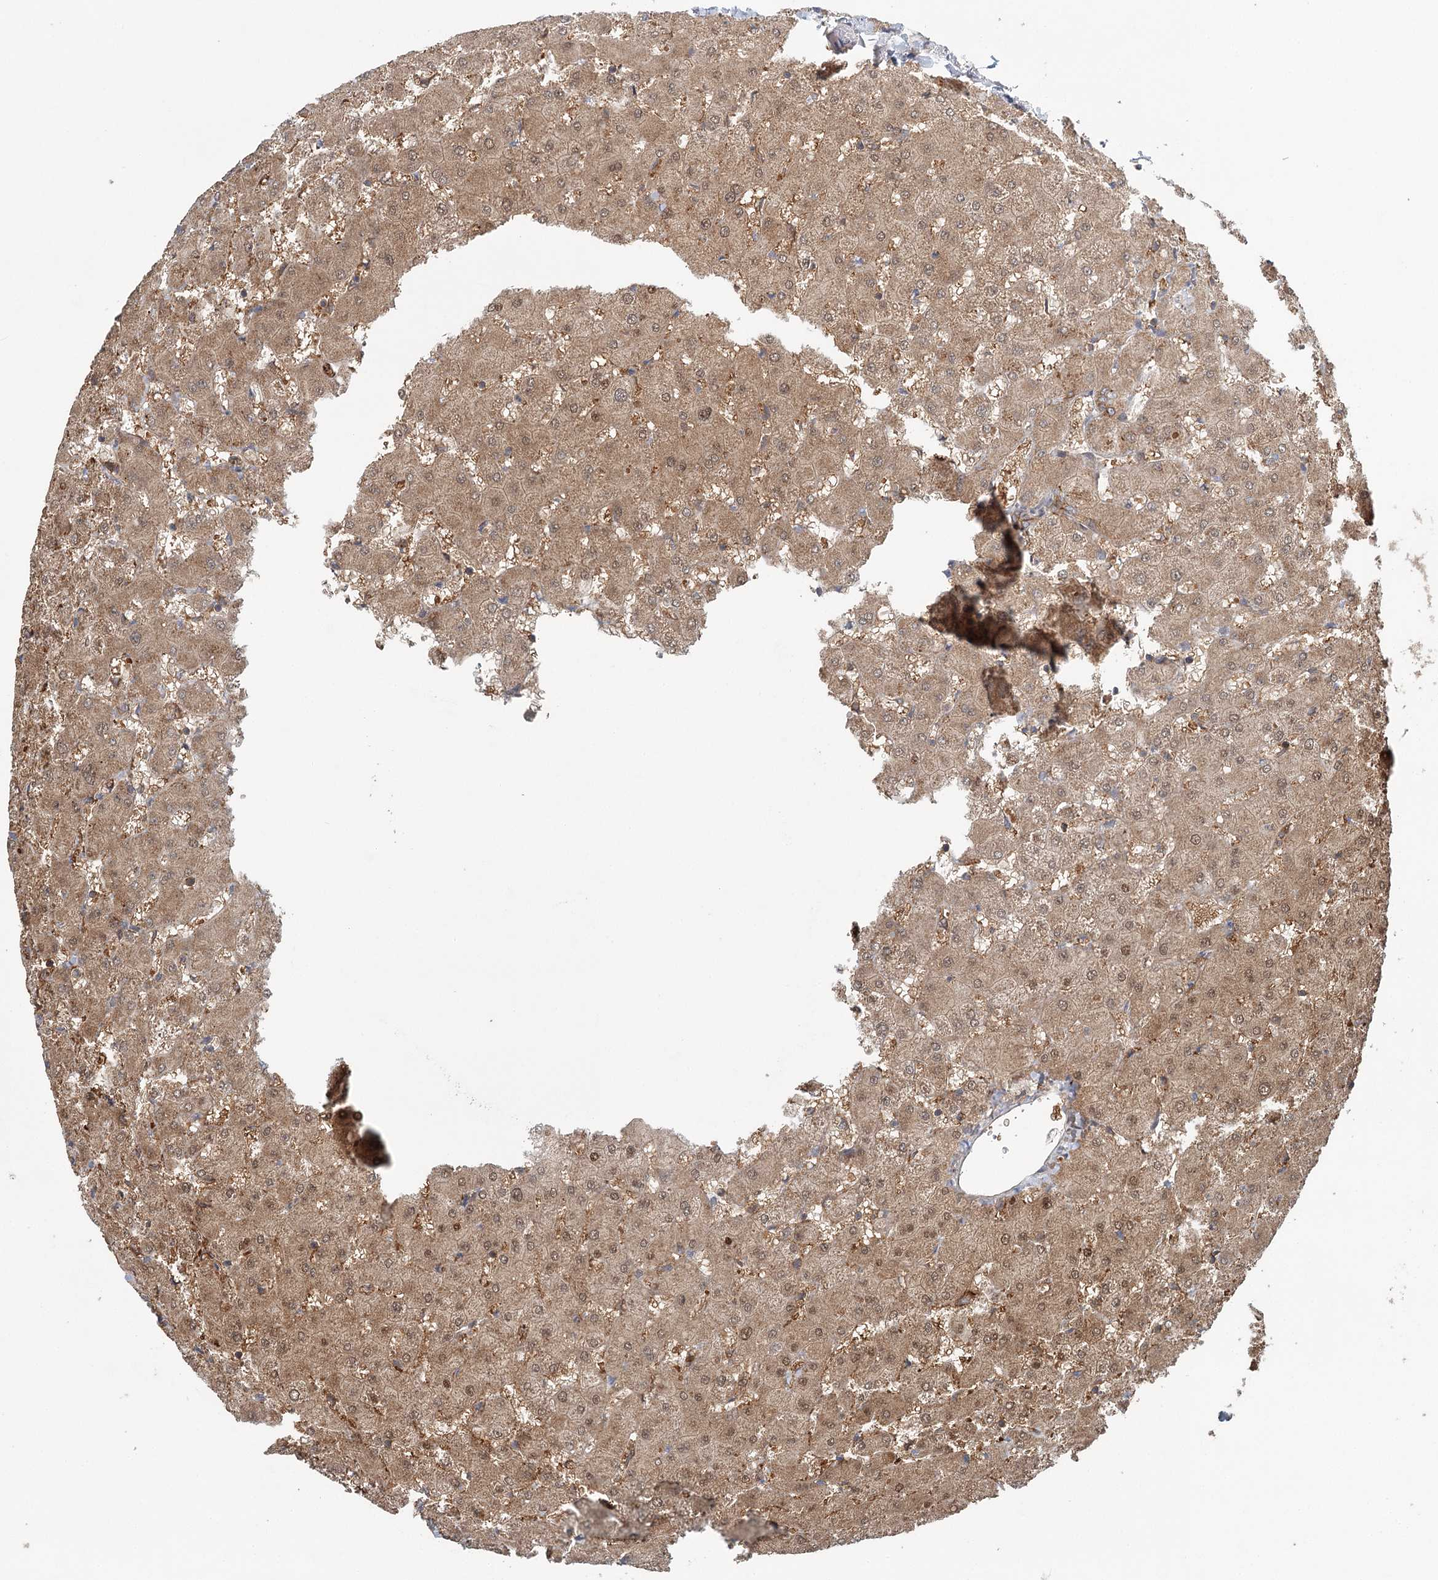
{"staining": {"intensity": "strong", "quantity": ">75%", "location": "cytoplasmic/membranous"}, "tissue": "liver", "cell_type": "Cholangiocytes", "image_type": "normal", "snomed": [{"axis": "morphology", "description": "Normal tissue, NOS"}, {"axis": "topography", "description": "Liver"}], "caption": "High-magnification brightfield microscopy of benign liver stained with DAB (3,3'-diaminobenzidine) (brown) and counterstained with hematoxylin (blue). cholangiocytes exhibit strong cytoplasmic/membranous staining is appreciated in about>75% of cells.", "gene": "ENSG00000273217", "patient": {"sex": "female", "age": 63}}